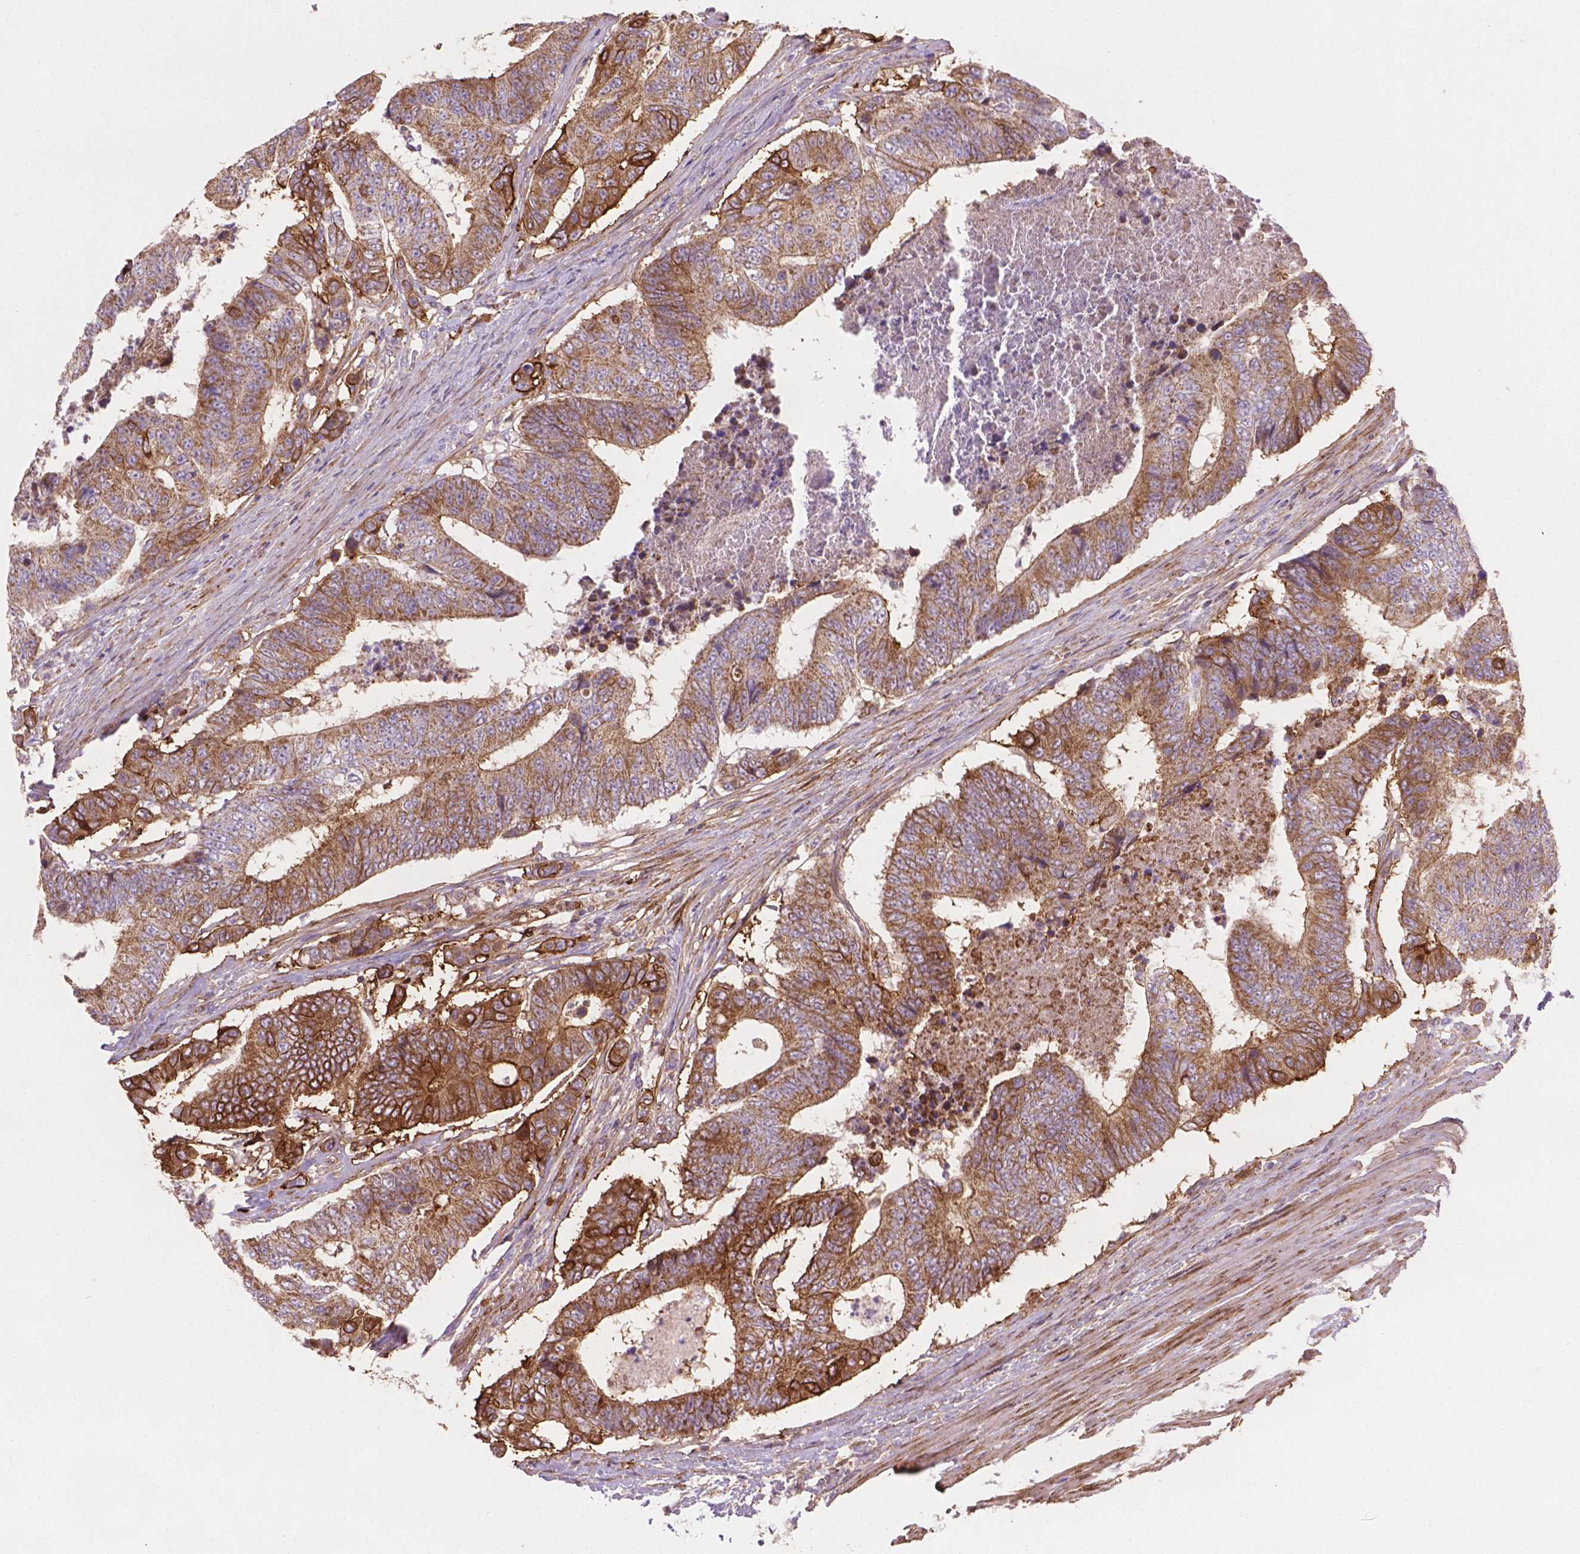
{"staining": {"intensity": "moderate", "quantity": ">75%", "location": "cytoplasmic/membranous"}, "tissue": "colorectal cancer", "cell_type": "Tumor cells", "image_type": "cancer", "snomed": [{"axis": "morphology", "description": "Adenocarcinoma, NOS"}, {"axis": "topography", "description": "Colon"}], "caption": "This histopathology image reveals immunohistochemistry (IHC) staining of colorectal cancer, with medium moderate cytoplasmic/membranous positivity in approximately >75% of tumor cells.", "gene": "TCAF1", "patient": {"sex": "female", "age": 48}}